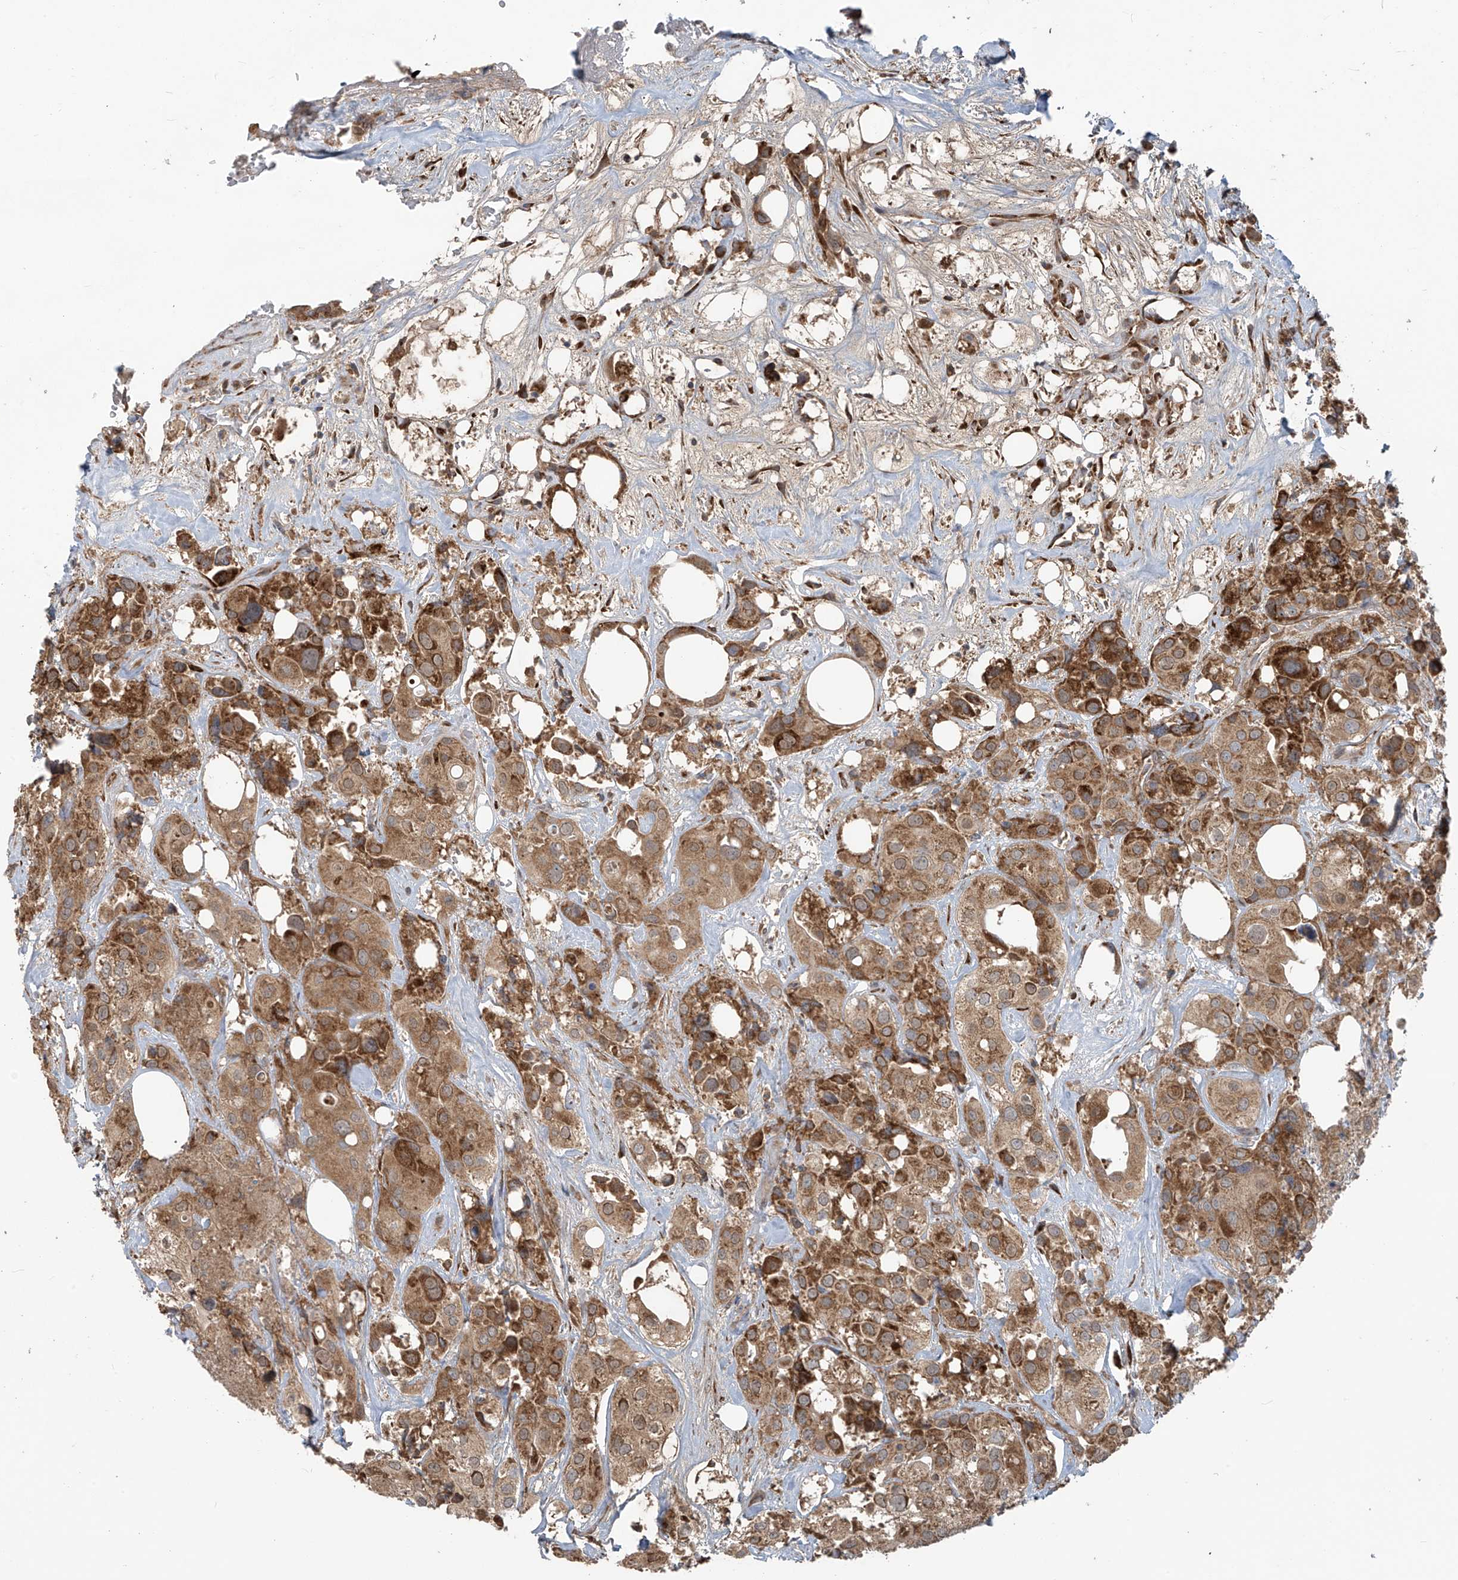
{"staining": {"intensity": "moderate", "quantity": ">75%", "location": "cytoplasmic/membranous"}, "tissue": "urothelial cancer", "cell_type": "Tumor cells", "image_type": "cancer", "snomed": [{"axis": "morphology", "description": "Urothelial carcinoma, High grade"}, {"axis": "topography", "description": "Urinary bladder"}], "caption": "Immunohistochemistry staining of high-grade urothelial carcinoma, which shows medium levels of moderate cytoplasmic/membranous positivity in about >75% of tumor cells indicating moderate cytoplasmic/membranous protein positivity. The staining was performed using DAB (brown) for protein detection and nuclei were counterstained in hematoxylin (blue).", "gene": "KATNIP", "patient": {"sex": "male", "age": 64}}